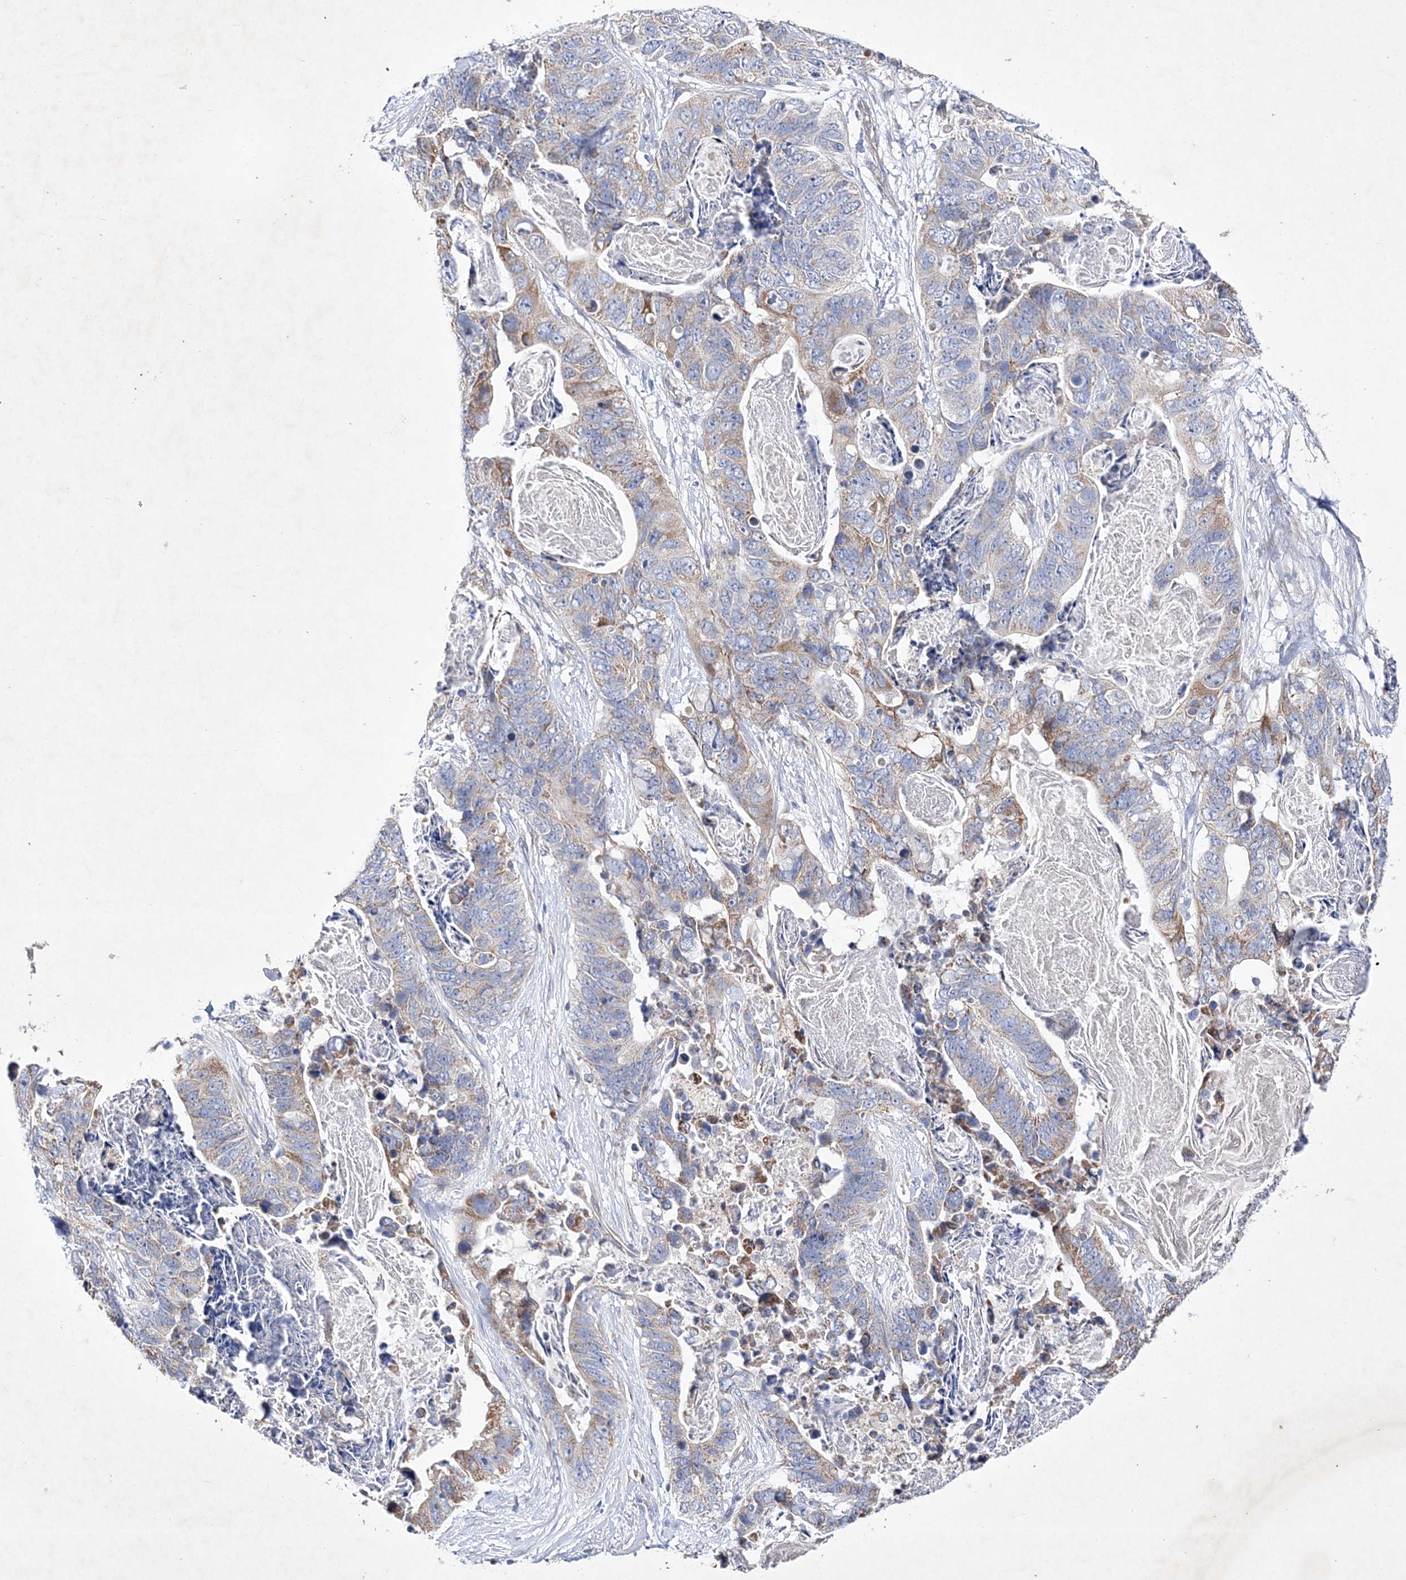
{"staining": {"intensity": "moderate", "quantity": "25%-75%", "location": "cytoplasmic/membranous"}, "tissue": "stomach cancer", "cell_type": "Tumor cells", "image_type": "cancer", "snomed": [{"axis": "morphology", "description": "Adenocarcinoma, NOS"}, {"axis": "topography", "description": "Stomach"}], "caption": "The photomicrograph shows staining of stomach cancer, revealing moderate cytoplasmic/membranous protein expression (brown color) within tumor cells.", "gene": "METTL8", "patient": {"sex": "female", "age": 89}}